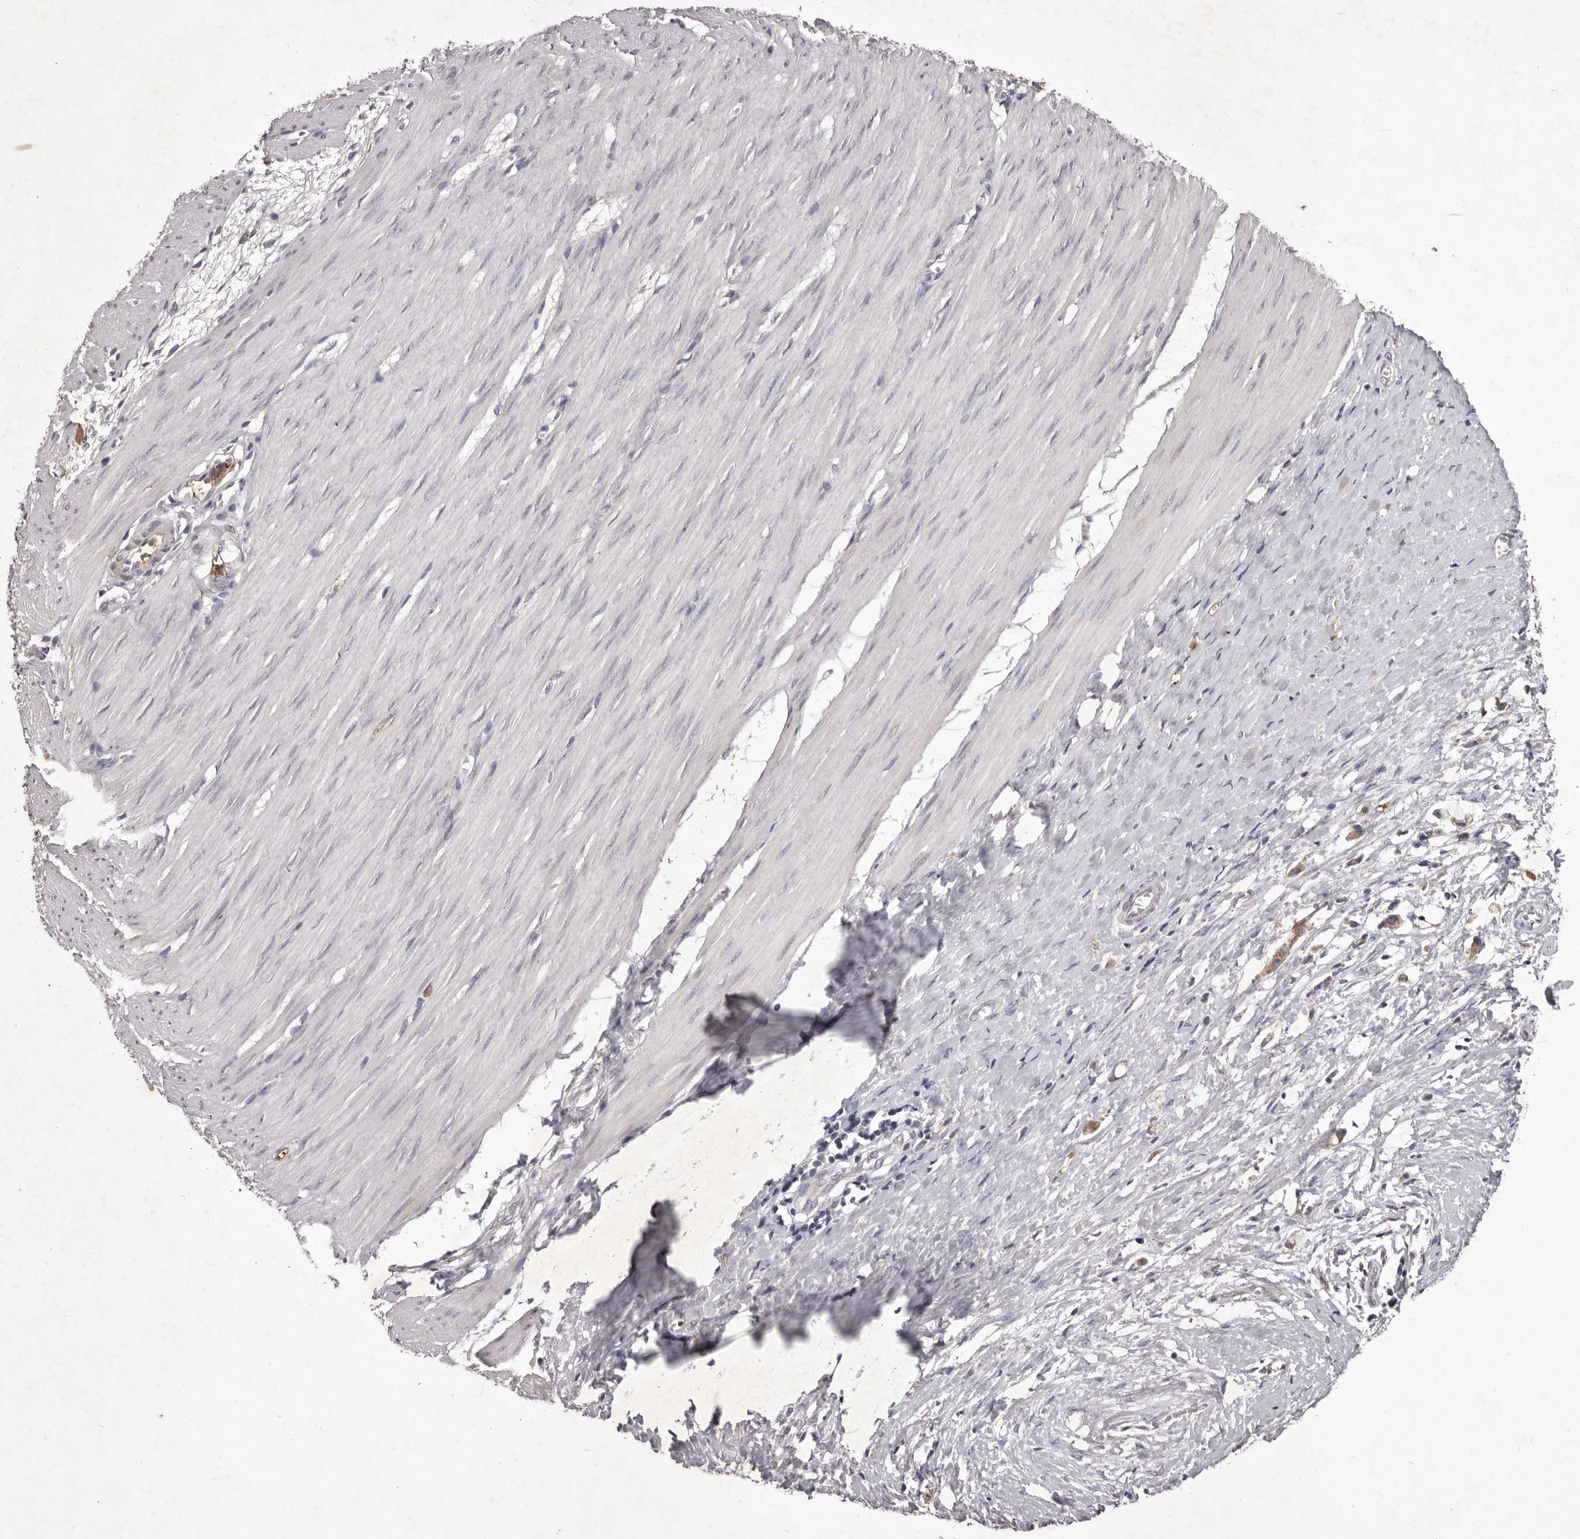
{"staining": {"intensity": "moderate", "quantity": "<25%", "location": "cytoplasmic/membranous"}, "tissue": "smooth muscle", "cell_type": "Smooth muscle cells", "image_type": "normal", "snomed": [{"axis": "morphology", "description": "Normal tissue, NOS"}, {"axis": "morphology", "description": "Adenocarcinoma, NOS"}, {"axis": "topography", "description": "Colon"}, {"axis": "topography", "description": "Peripheral nerve tissue"}], "caption": "Smooth muscle stained for a protein displays moderate cytoplasmic/membranous positivity in smooth muscle cells. The protein of interest is stained brown, and the nuclei are stained in blue (DAB (3,3'-diaminobenzidine) IHC with brightfield microscopy, high magnification).", "gene": "CXCL14", "patient": {"sex": "male", "age": 14}}